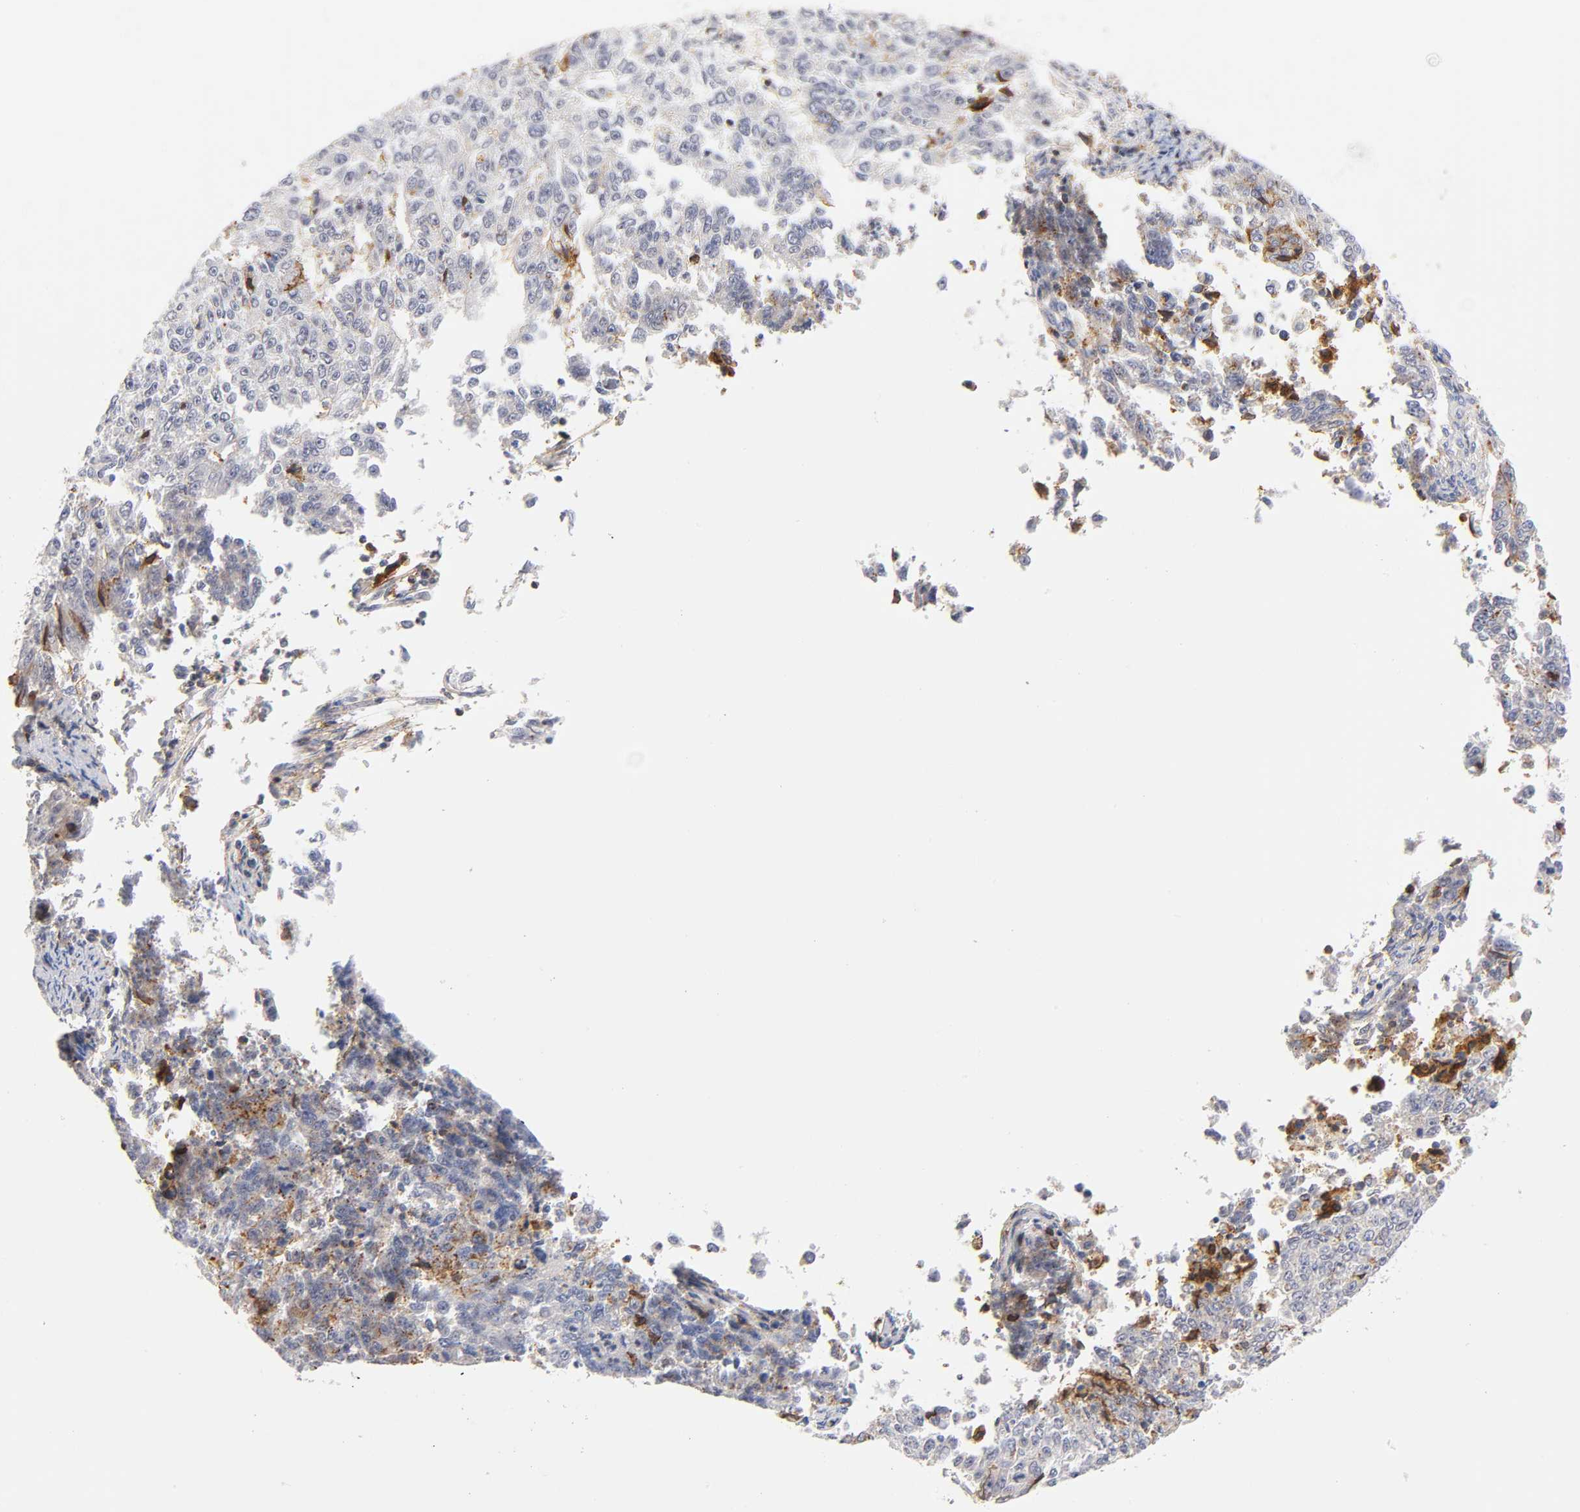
{"staining": {"intensity": "negative", "quantity": "none", "location": "none"}, "tissue": "endometrial cancer", "cell_type": "Tumor cells", "image_type": "cancer", "snomed": [{"axis": "morphology", "description": "Adenocarcinoma, NOS"}, {"axis": "topography", "description": "Endometrium"}], "caption": "High magnification brightfield microscopy of endometrial cancer (adenocarcinoma) stained with DAB (3,3'-diaminobenzidine) (brown) and counterstained with hematoxylin (blue): tumor cells show no significant positivity.", "gene": "ANXA7", "patient": {"sex": "female", "age": 42}}